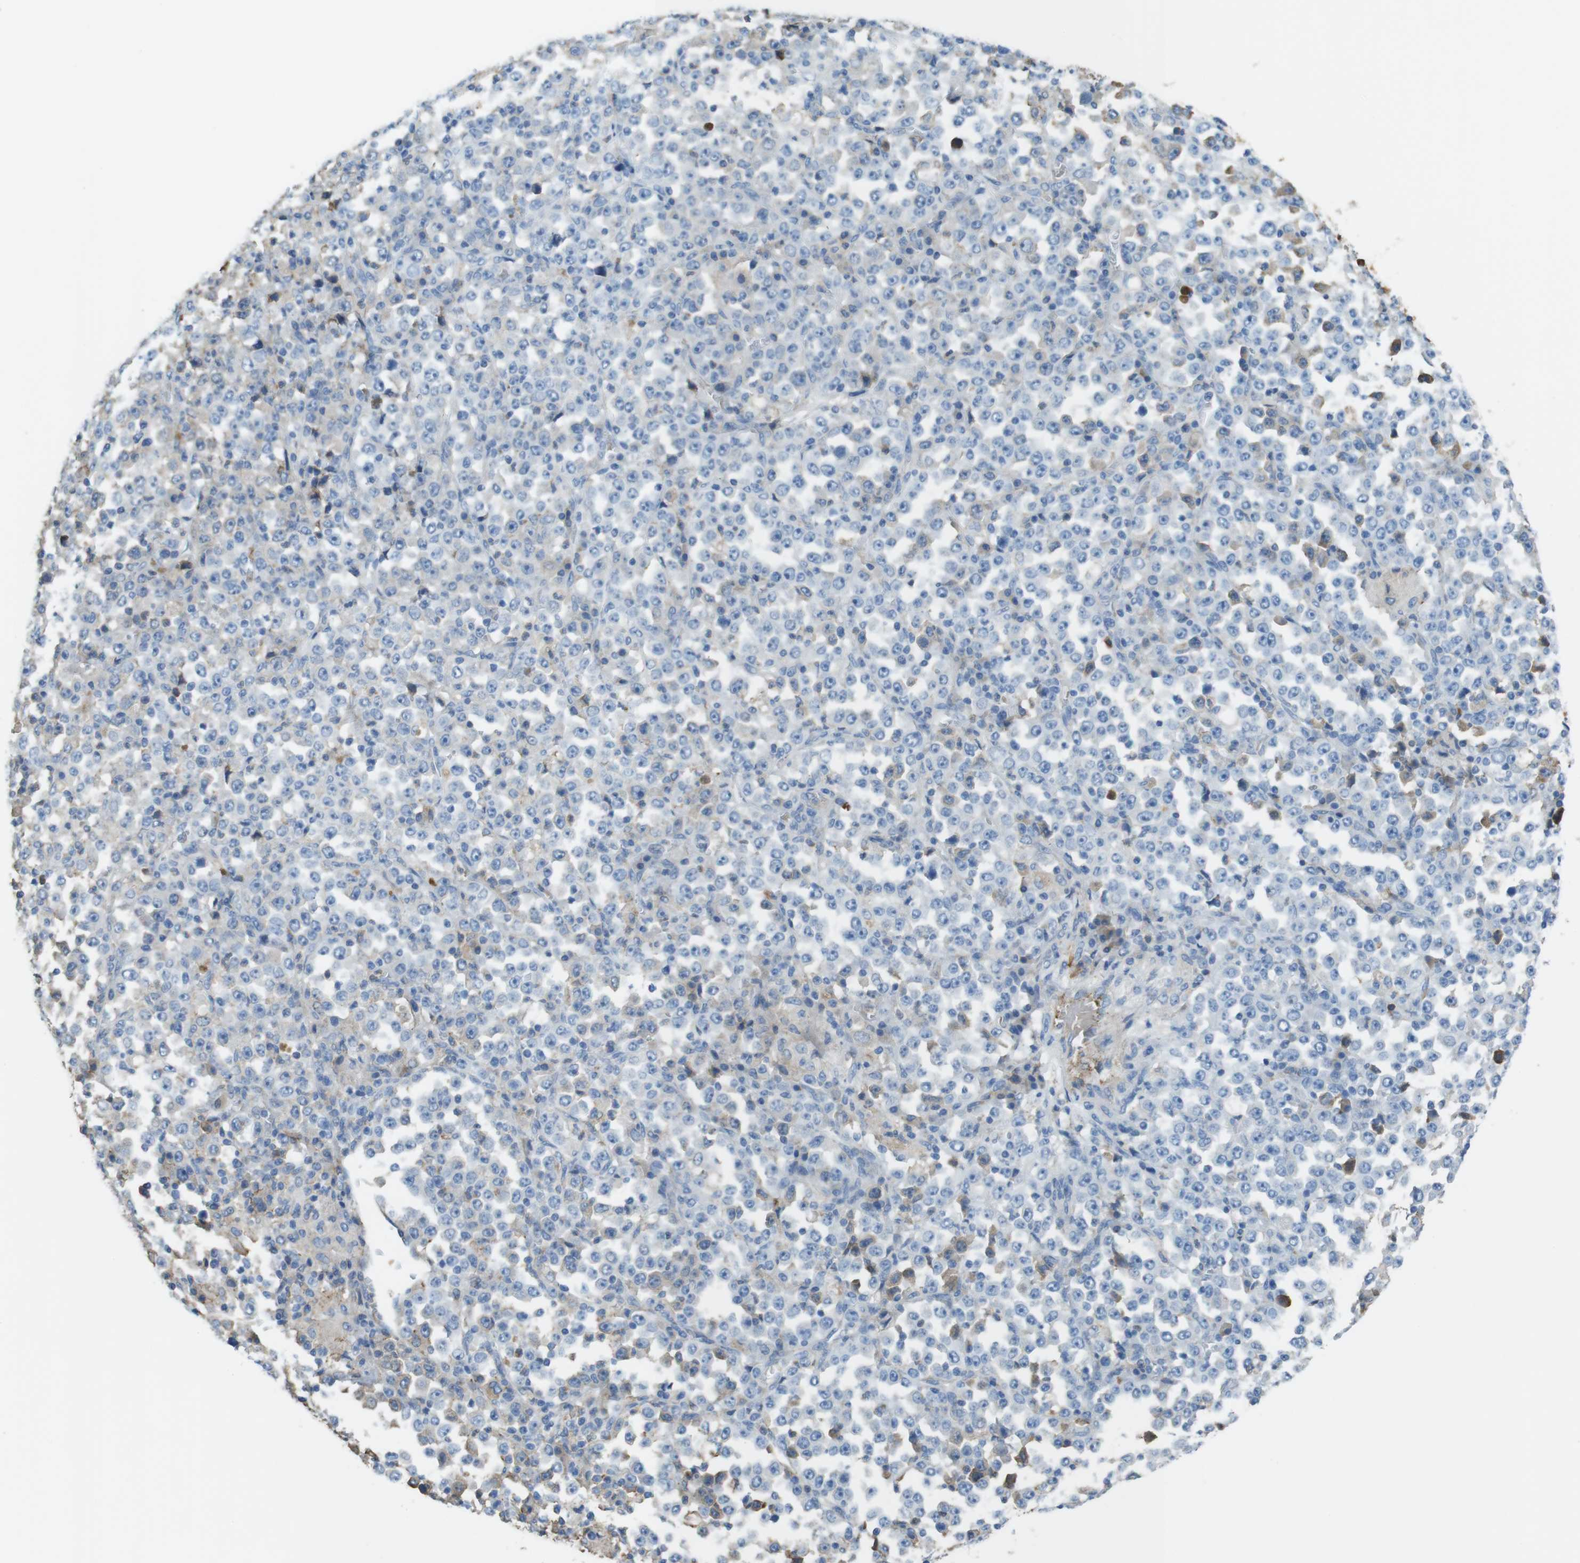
{"staining": {"intensity": "negative", "quantity": "none", "location": "none"}, "tissue": "stomach cancer", "cell_type": "Tumor cells", "image_type": "cancer", "snomed": [{"axis": "morphology", "description": "Normal tissue, NOS"}, {"axis": "morphology", "description": "Adenocarcinoma, NOS"}, {"axis": "topography", "description": "Stomach, upper"}, {"axis": "topography", "description": "Stomach"}], "caption": "There is no significant expression in tumor cells of stomach cancer.", "gene": "LTBP4", "patient": {"sex": "male", "age": 59}}